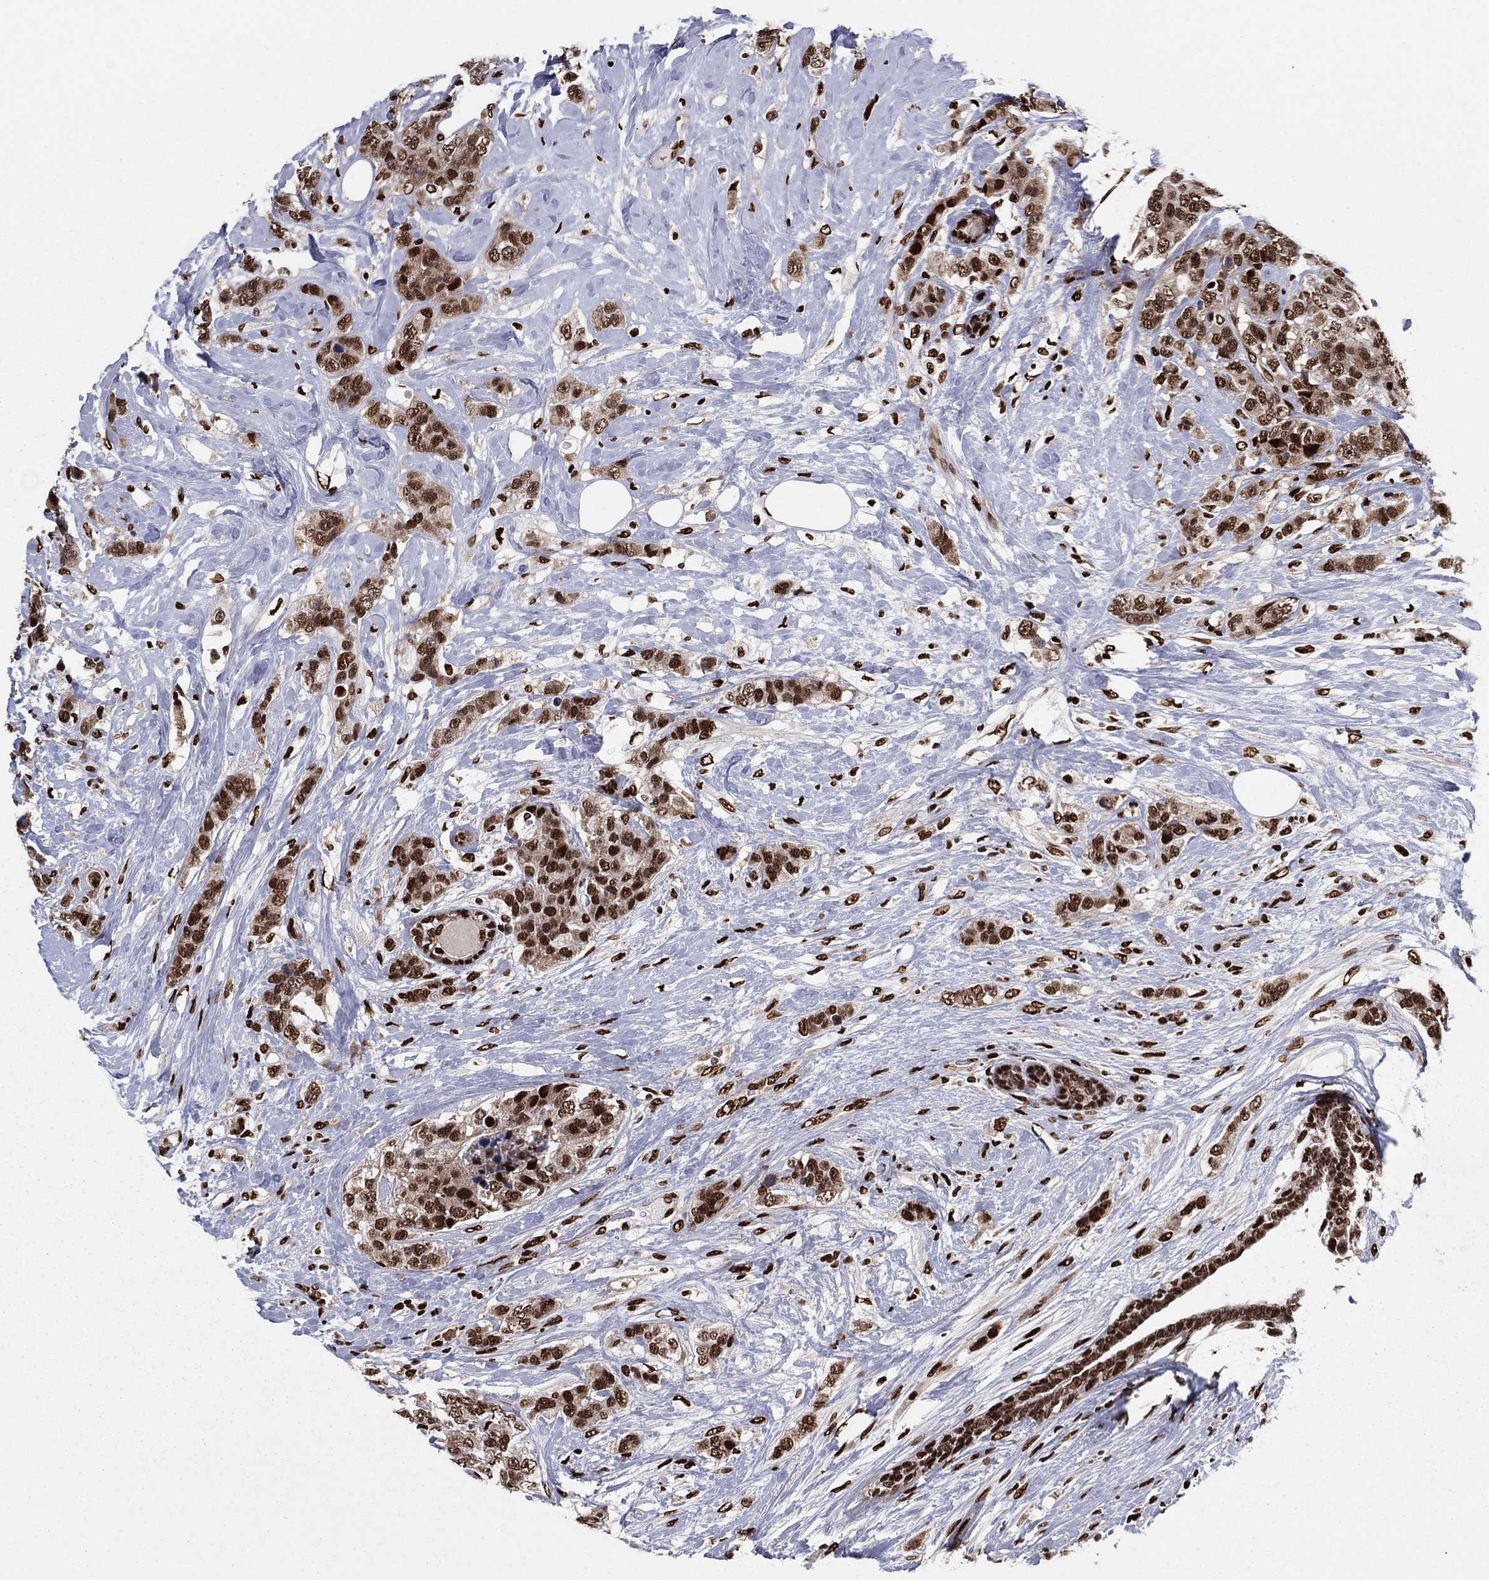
{"staining": {"intensity": "strong", "quantity": ">75%", "location": "nuclear"}, "tissue": "breast cancer", "cell_type": "Tumor cells", "image_type": "cancer", "snomed": [{"axis": "morphology", "description": "Lobular carcinoma"}, {"axis": "topography", "description": "Breast"}], "caption": "Breast cancer (lobular carcinoma) stained with IHC displays strong nuclear positivity in approximately >75% of tumor cells. The staining is performed using DAB brown chromogen to label protein expression. The nuclei are counter-stained blue using hematoxylin.", "gene": "TP53BP1", "patient": {"sex": "female", "age": 59}}